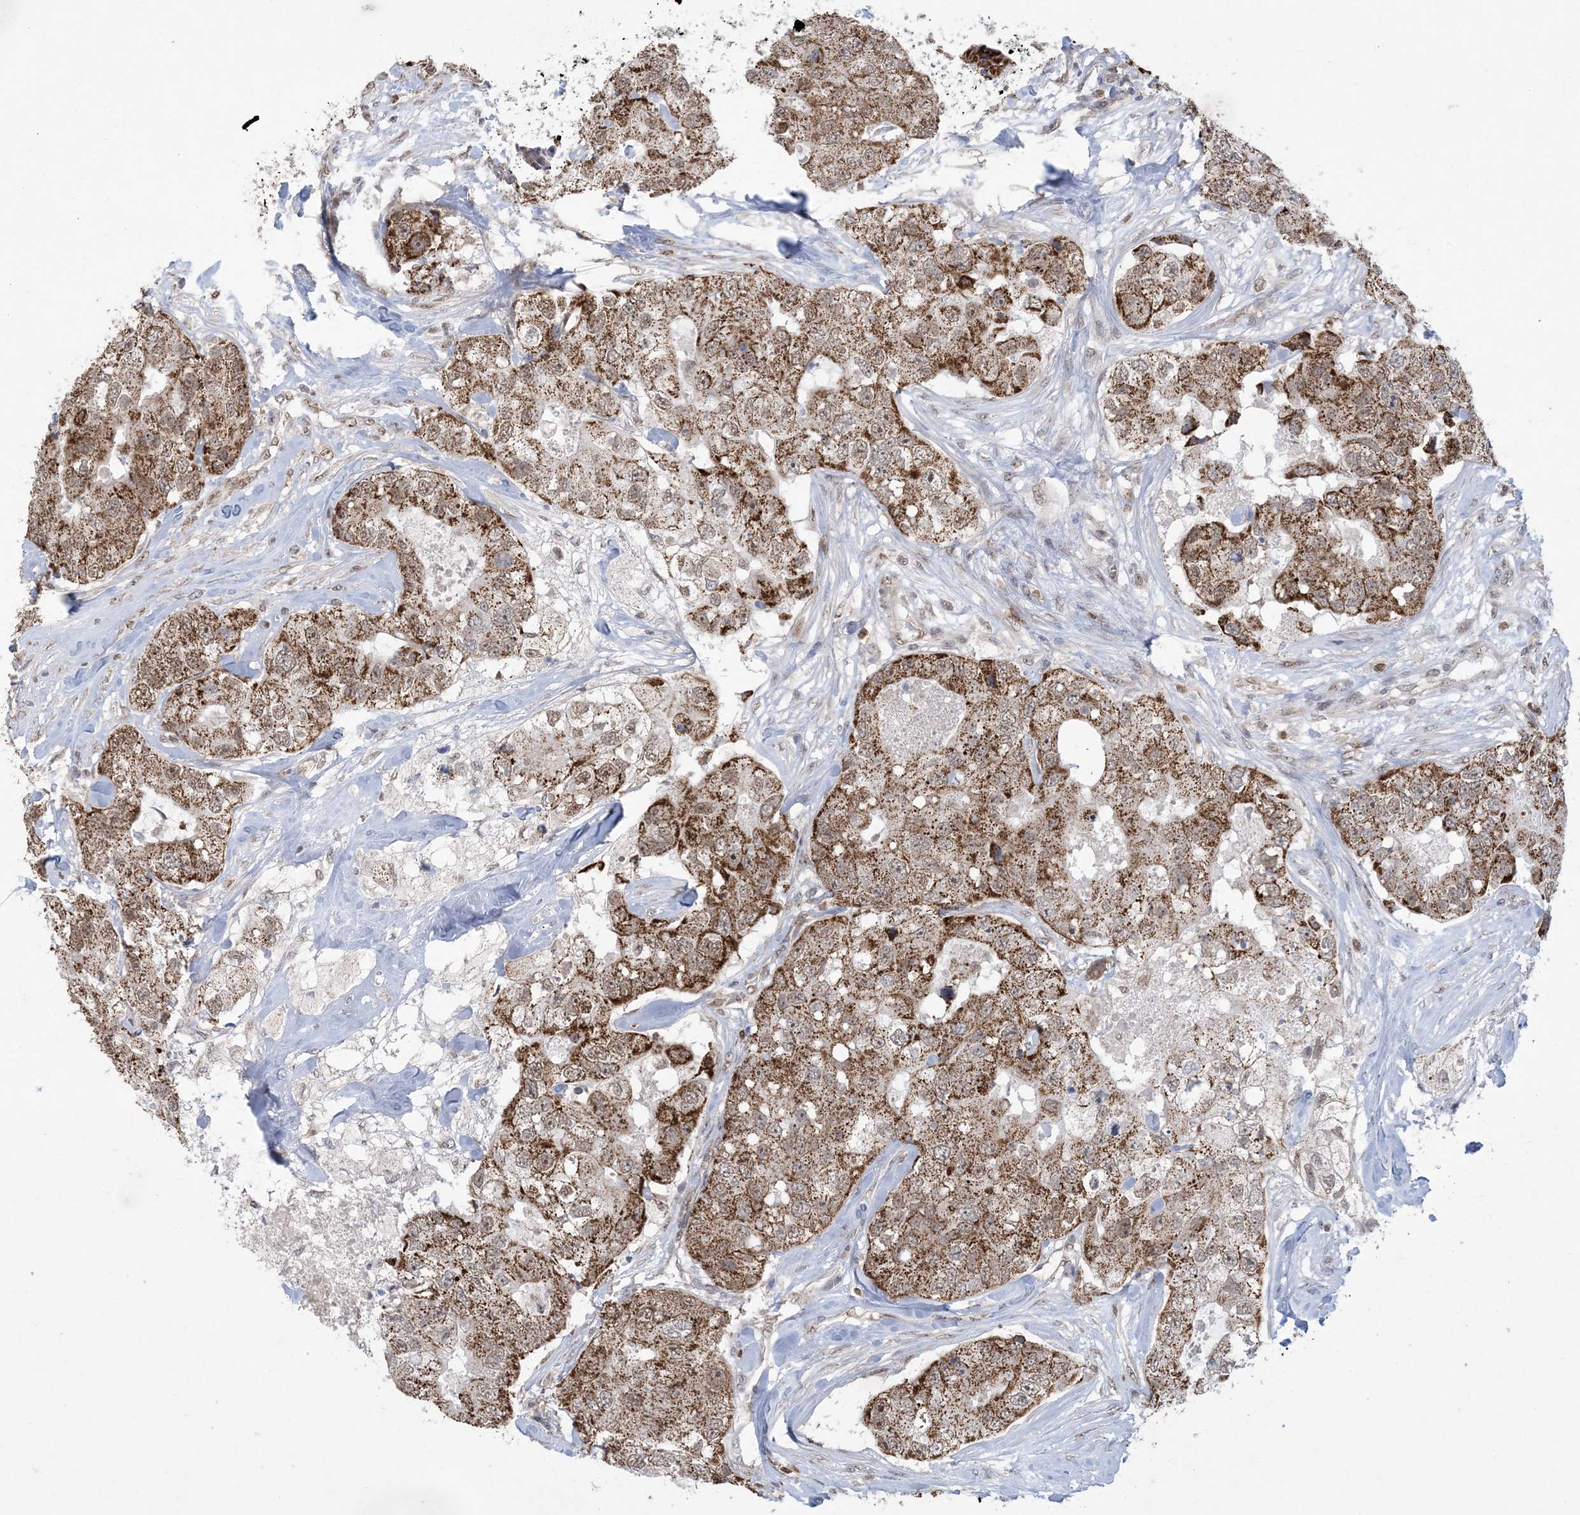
{"staining": {"intensity": "moderate", "quantity": ">75%", "location": "cytoplasmic/membranous,nuclear"}, "tissue": "breast cancer", "cell_type": "Tumor cells", "image_type": "cancer", "snomed": [{"axis": "morphology", "description": "Duct carcinoma"}, {"axis": "topography", "description": "Breast"}], "caption": "This is an image of IHC staining of infiltrating ductal carcinoma (breast), which shows moderate staining in the cytoplasmic/membranous and nuclear of tumor cells.", "gene": "TRMT10C", "patient": {"sex": "female", "age": 62}}